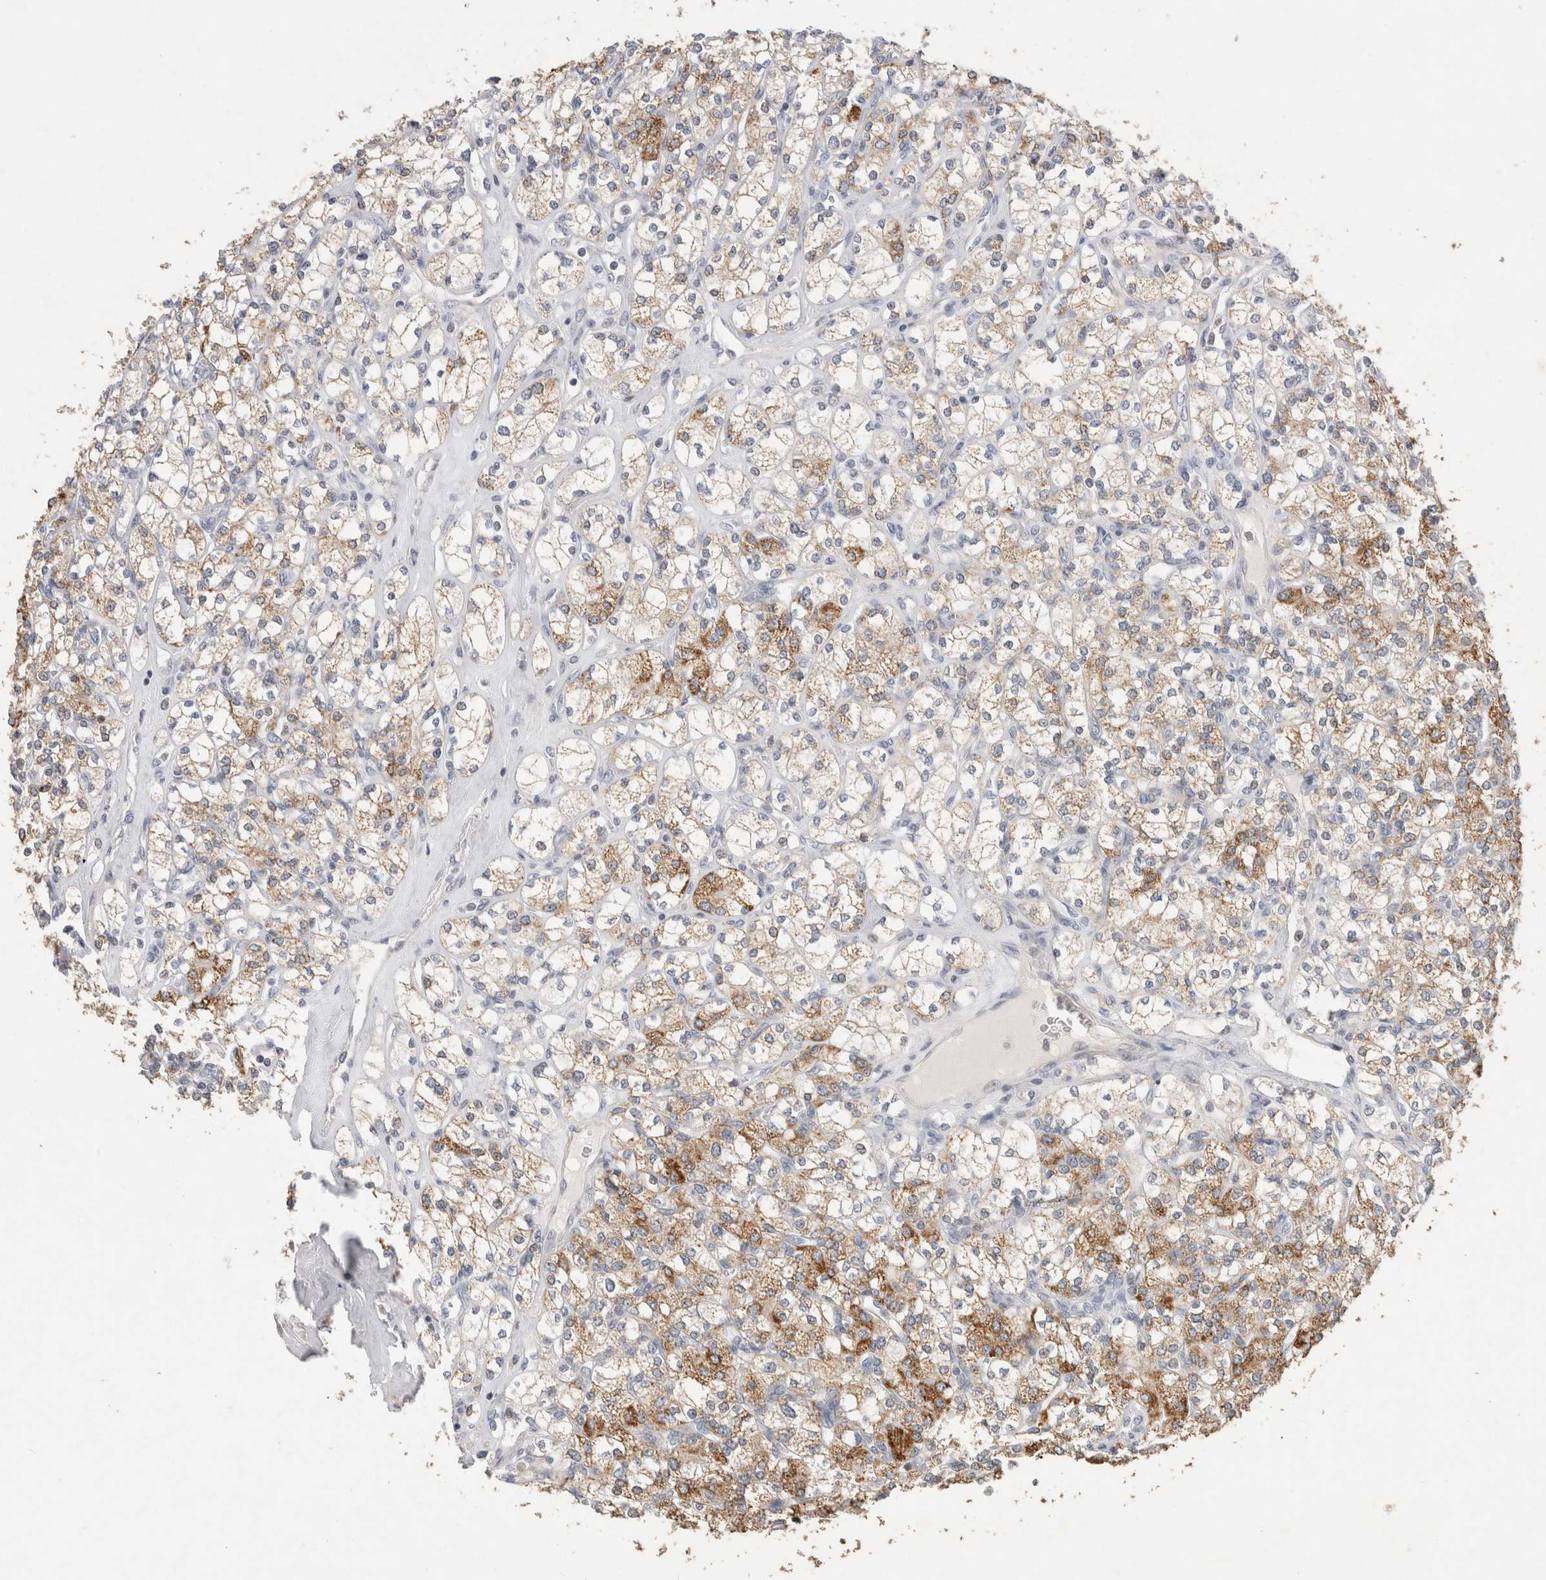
{"staining": {"intensity": "moderate", "quantity": ">75%", "location": "cytoplasmic/membranous"}, "tissue": "renal cancer", "cell_type": "Tumor cells", "image_type": "cancer", "snomed": [{"axis": "morphology", "description": "Adenocarcinoma, NOS"}, {"axis": "topography", "description": "Kidney"}], "caption": "Renal cancer (adenocarcinoma) stained for a protein (brown) demonstrates moderate cytoplasmic/membranous positive staining in approximately >75% of tumor cells.", "gene": "AGMAT", "patient": {"sex": "male", "age": 77}}